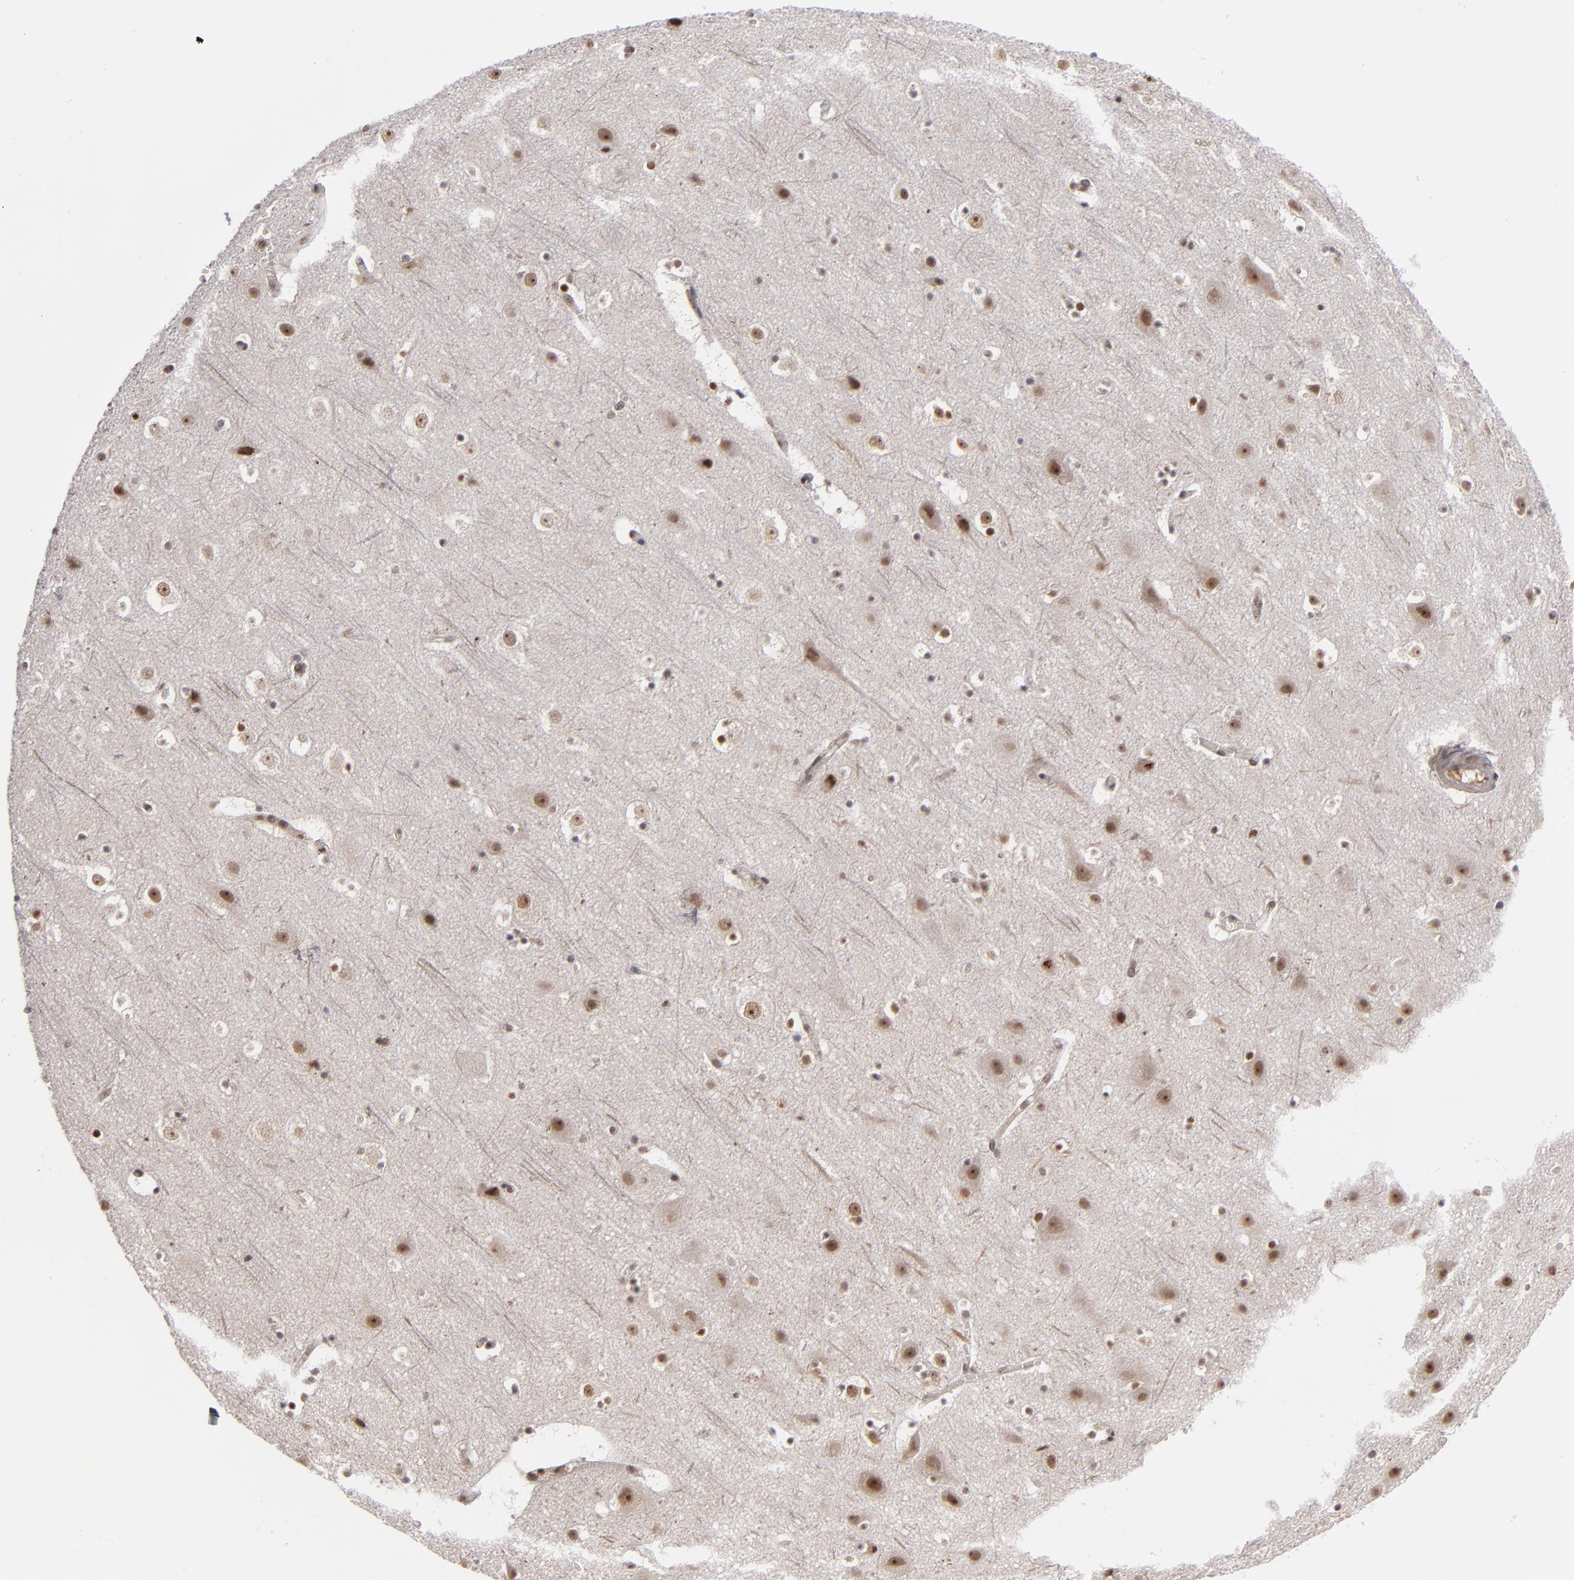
{"staining": {"intensity": "weak", "quantity": ">75%", "location": "nuclear"}, "tissue": "cerebral cortex", "cell_type": "Endothelial cells", "image_type": "normal", "snomed": [{"axis": "morphology", "description": "Normal tissue, NOS"}, {"axis": "topography", "description": "Cerebral cortex"}], "caption": "This histopathology image reveals immunohistochemistry staining of normal cerebral cortex, with low weak nuclear expression in approximately >75% of endothelial cells.", "gene": "ZNF234", "patient": {"sex": "male", "age": 45}}